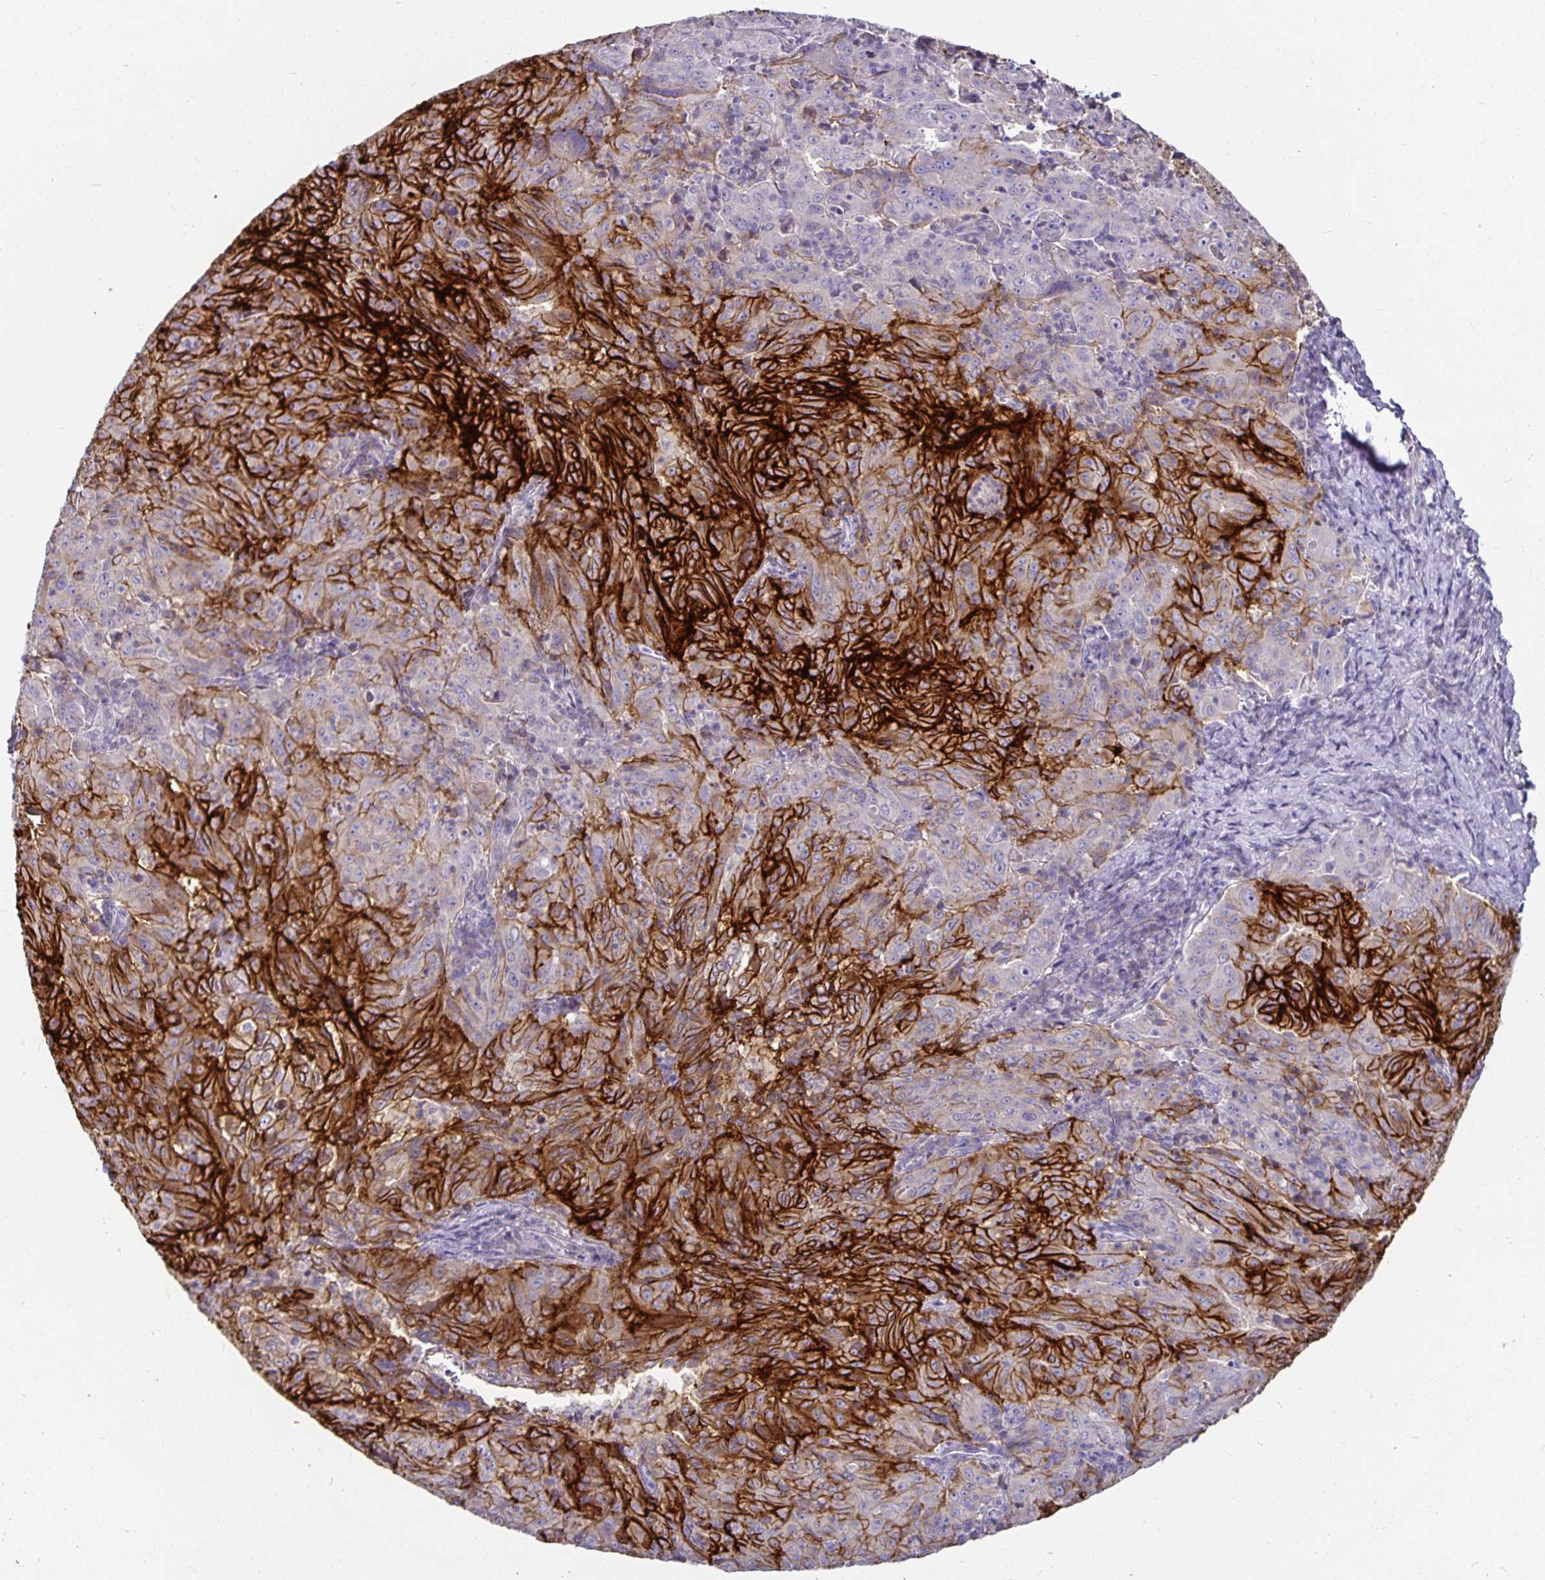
{"staining": {"intensity": "strong", "quantity": "25%-75%", "location": "cytoplasmic/membranous"}, "tissue": "pancreatic cancer", "cell_type": "Tumor cells", "image_type": "cancer", "snomed": [{"axis": "morphology", "description": "Adenocarcinoma, NOS"}, {"axis": "topography", "description": "Pancreas"}], "caption": "Protein expression by immunohistochemistry (IHC) displays strong cytoplasmic/membranous staining in about 25%-75% of tumor cells in pancreatic cancer (adenocarcinoma).", "gene": "CA12", "patient": {"sex": "male", "age": 63}}